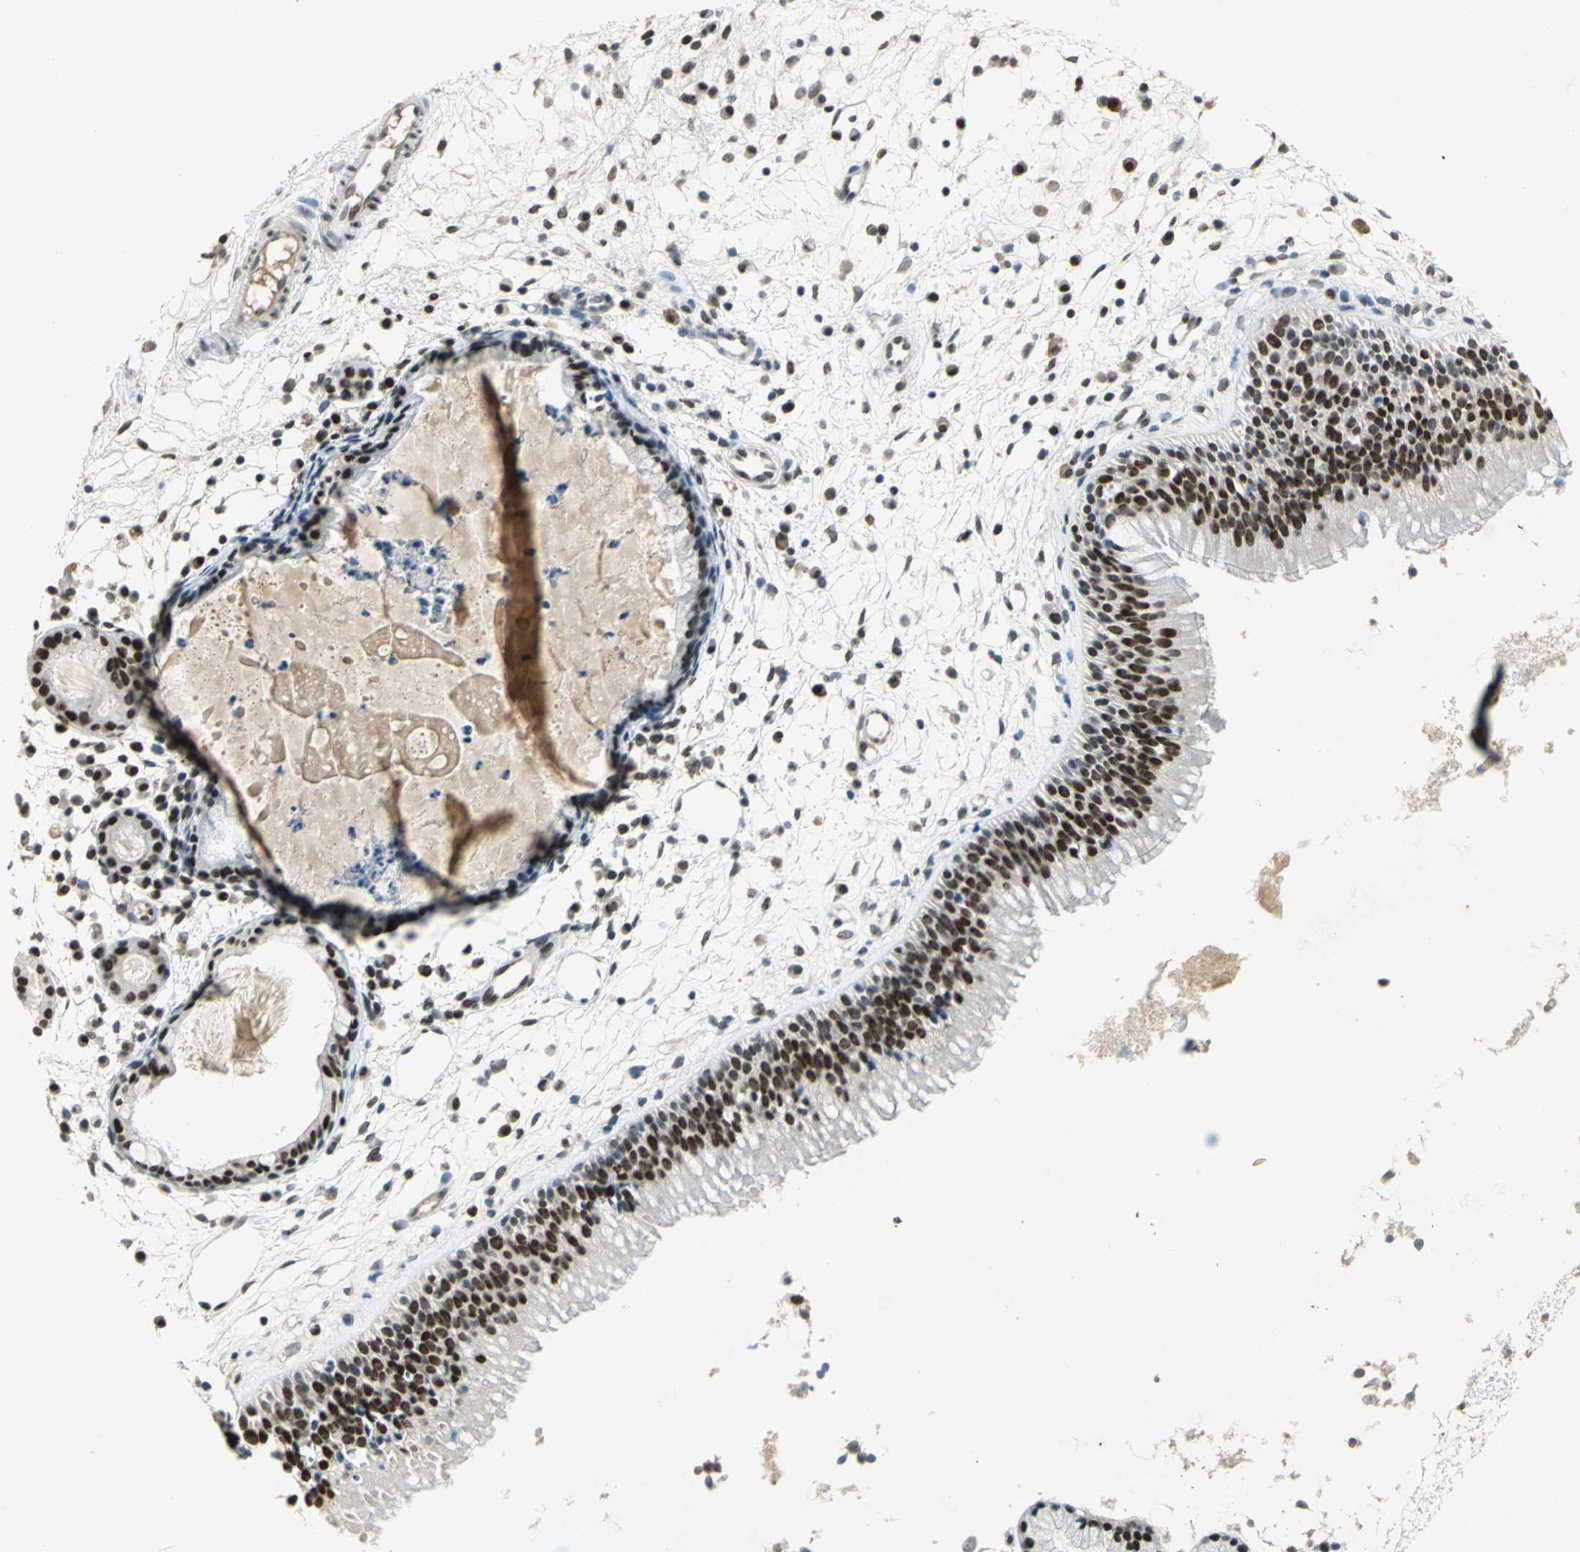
{"staining": {"intensity": "strong", "quantity": ">75%", "location": "nuclear"}, "tissue": "nasopharynx", "cell_type": "Respiratory epithelial cells", "image_type": "normal", "snomed": [{"axis": "morphology", "description": "Normal tissue, NOS"}, {"axis": "topography", "description": "Nasopharynx"}], "caption": "The micrograph reveals a brown stain indicating the presence of a protein in the nuclear of respiratory epithelial cells in nasopharynx.", "gene": "AK6", "patient": {"sex": "male", "age": 21}}